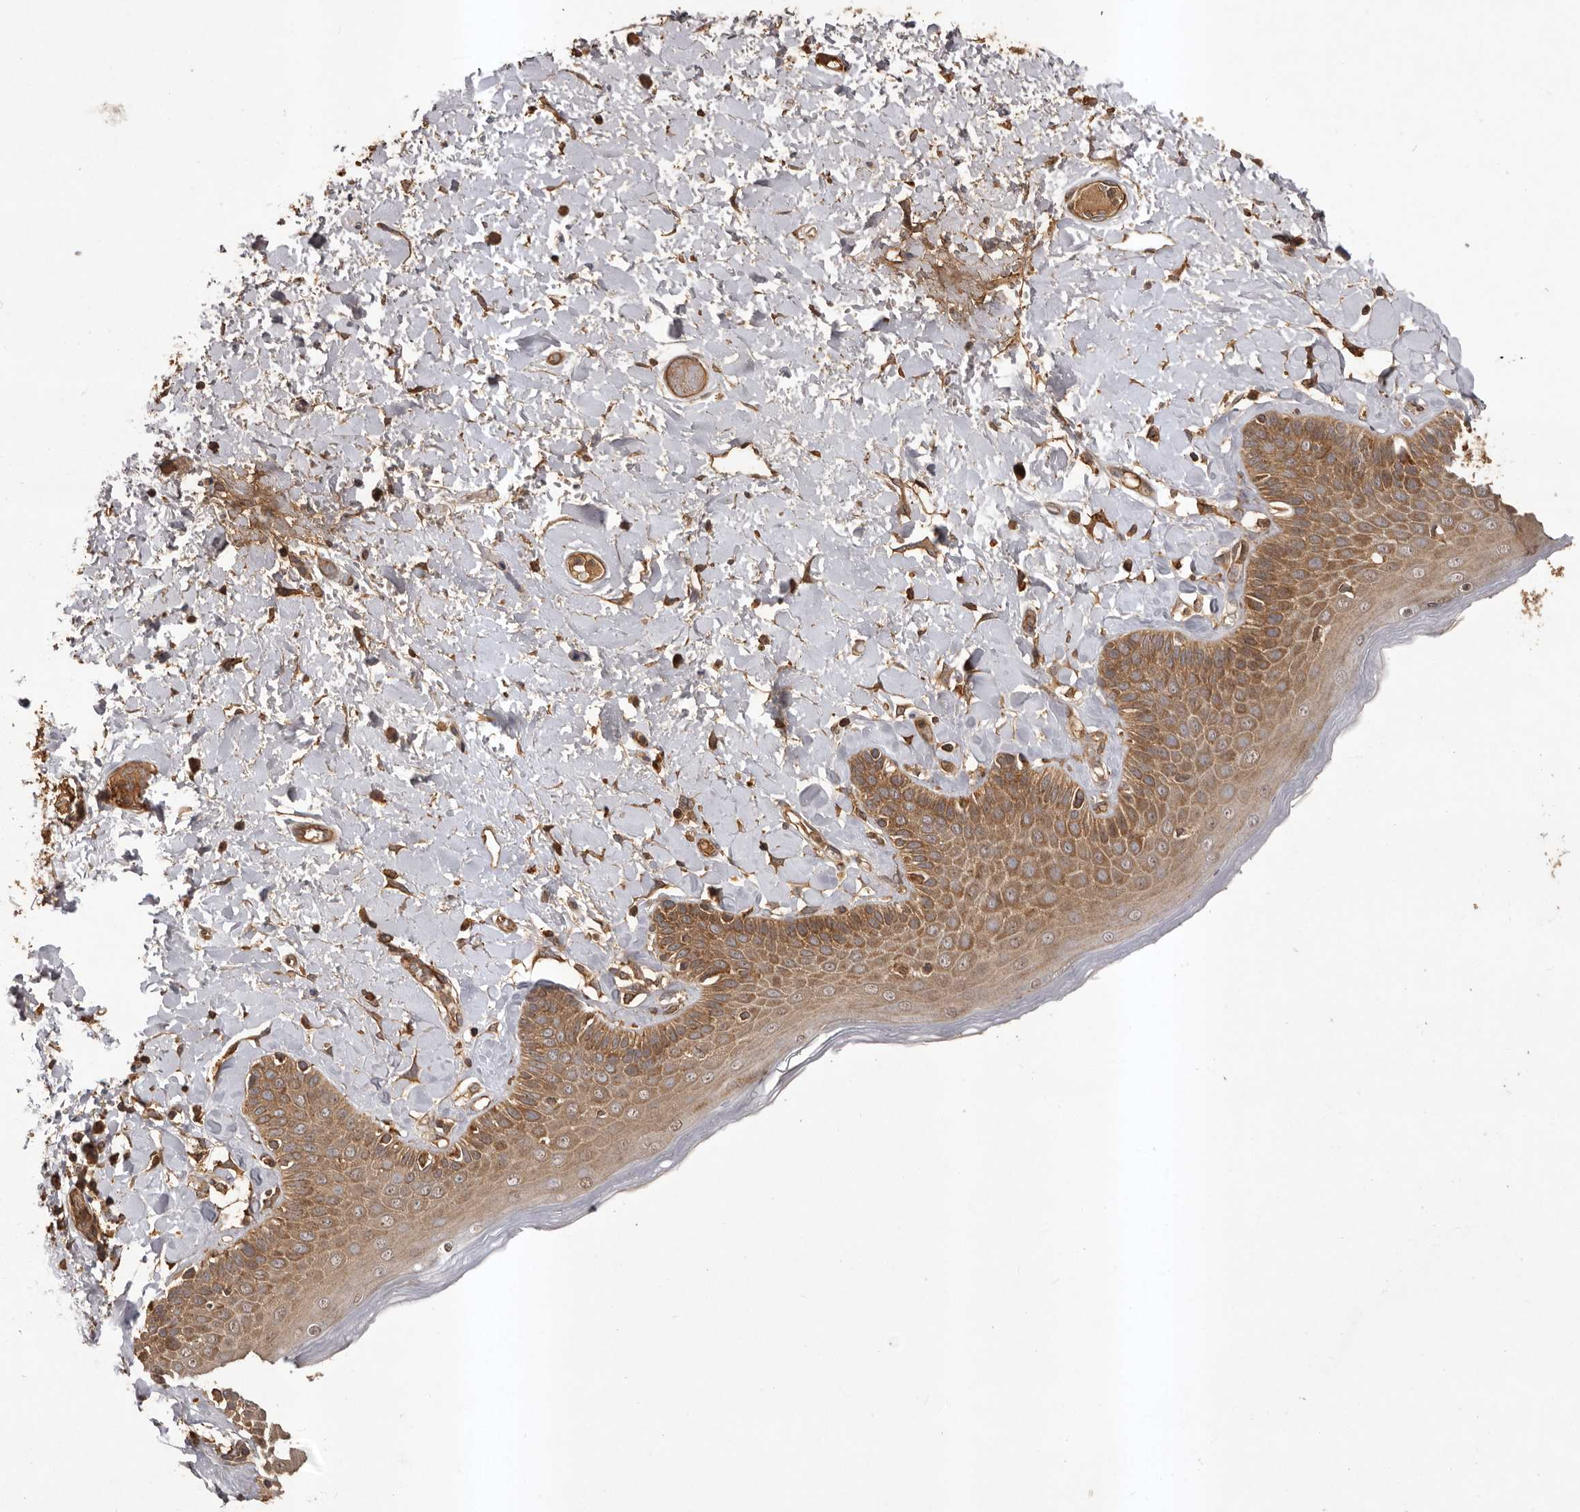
{"staining": {"intensity": "moderate", "quantity": ">75%", "location": "cytoplasmic/membranous"}, "tissue": "skin", "cell_type": "Epidermal cells", "image_type": "normal", "snomed": [{"axis": "morphology", "description": "Normal tissue, NOS"}, {"axis": "topography", "description": "Anal"}], "caption": "IHC micrograph of normal human skin stained for a protein (brown), which demonstrates medium levels of moderate cytoplasmic/membranous staining in approximately >75% of epidermal cells.", "gene": "SLC22A3", "patient": {"sex": "male", "age": 69}}